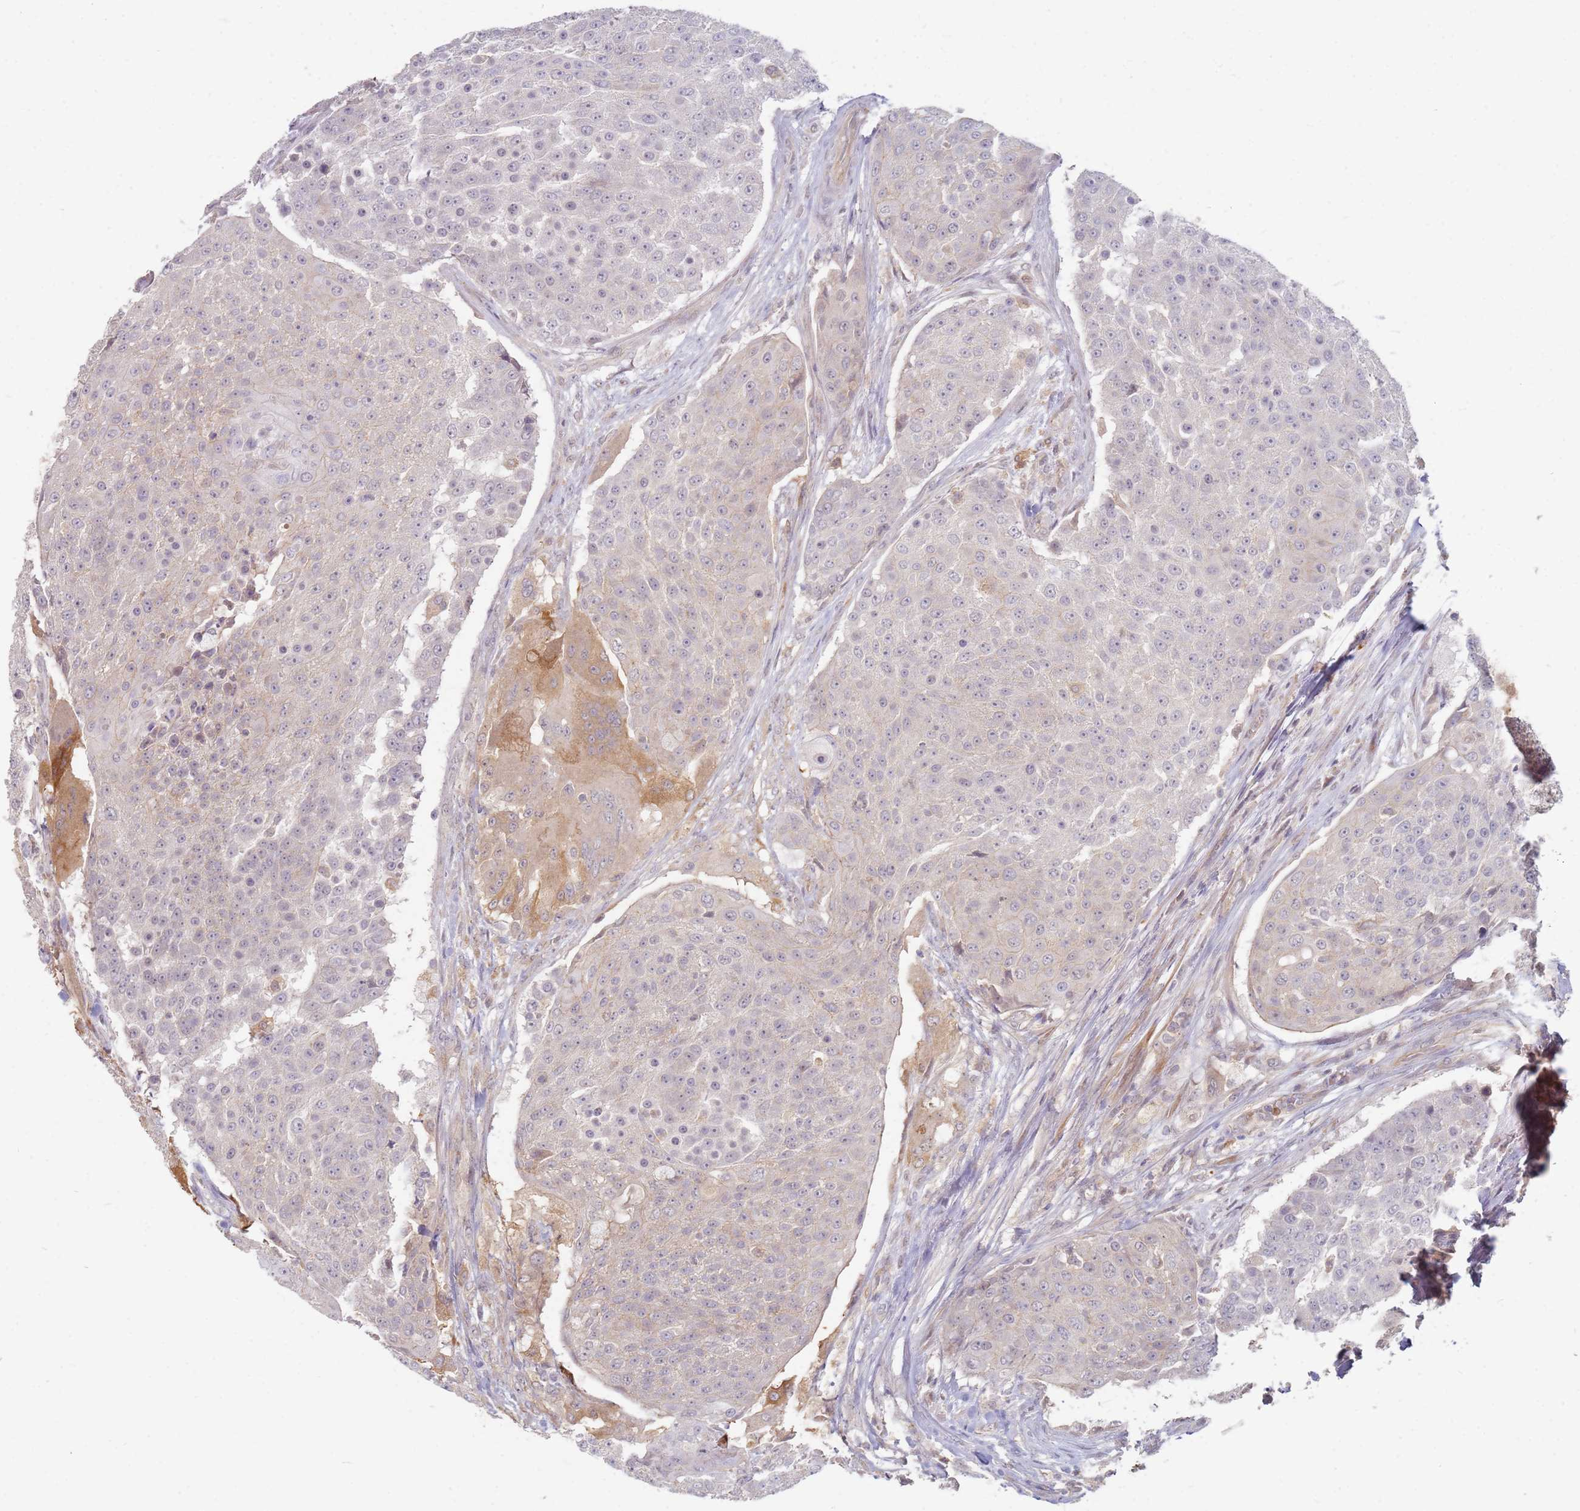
{"staining": {"intensity": "negative", "quantity": "none", "location": "none"}, "tissue": "urothelial cancer", "cell_type": "Tumor cells", "image_type": "cancer", "snomed": [{"axis": "morphology", "description": "Urothelial carcinoma, High grade"}, {"axis": "topography", "description": "Urinary bladder"}], "caption": "Tumor cells show no significant protein positivity in urothelial carcinoma (high-grade). (DAB (3,3'-diaminobenzidine) immunohistochemistry (IHC), high magnification).", "gene": "MPEG1", "patient": {"sex": "female", "age": 63}}